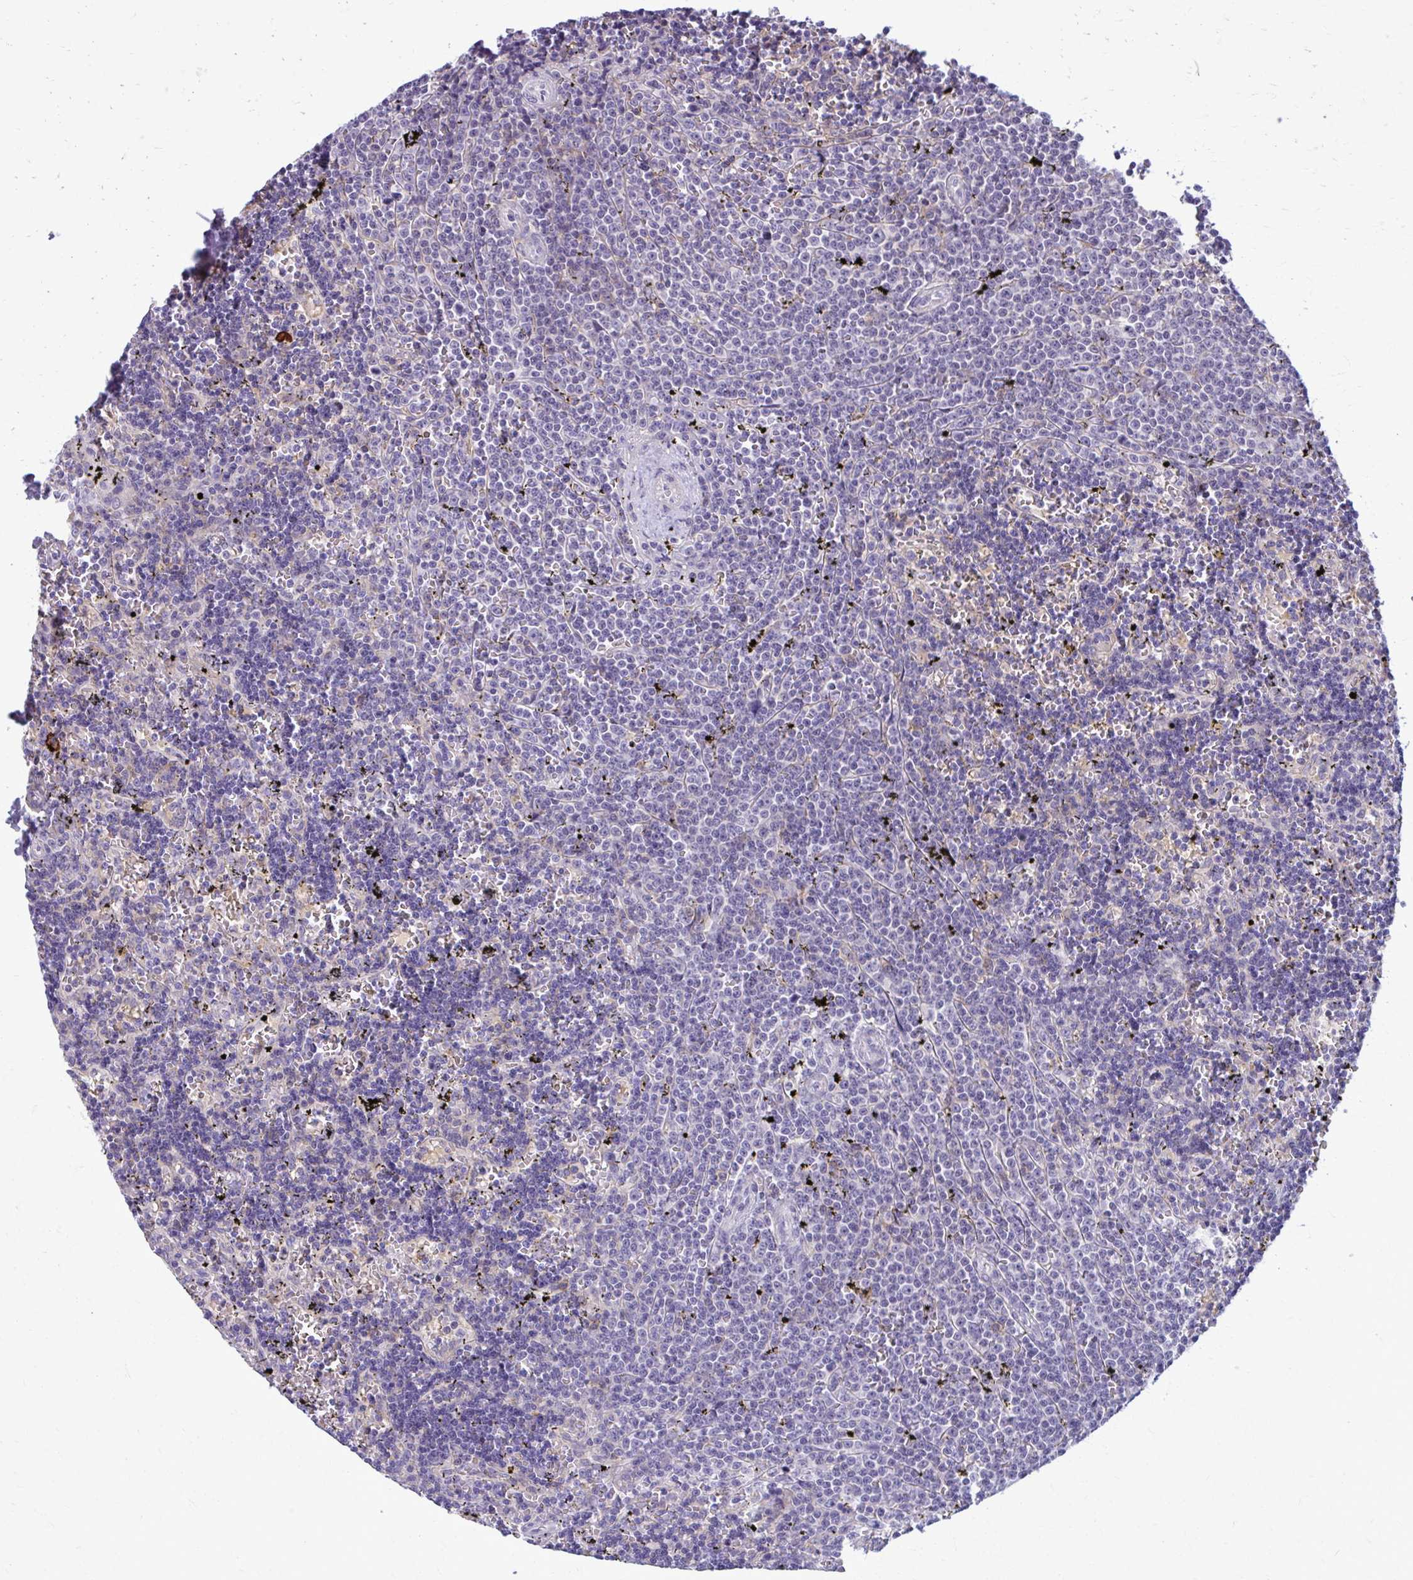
{"staining": {"intensity": "negative", "quantity": "none", "location": "none"}, "tissue": "lymphoma", "cell_type": "Tumor cells", "image_type": "cancer", "snomed": [{"axis": "morphology", "description": "Malignant lymphoma, non-Hodgkin's type, Low grade"}, {"axis": "topography", "description": "Spleen"}], "caption": "Low-grade malignant lymphoma, non-Hodgkin's type stained for a protein using immunohistochemistry displays no staining tumor cells.", "gene": "CD38", "patient": {"sex": "male", "age": 60}}